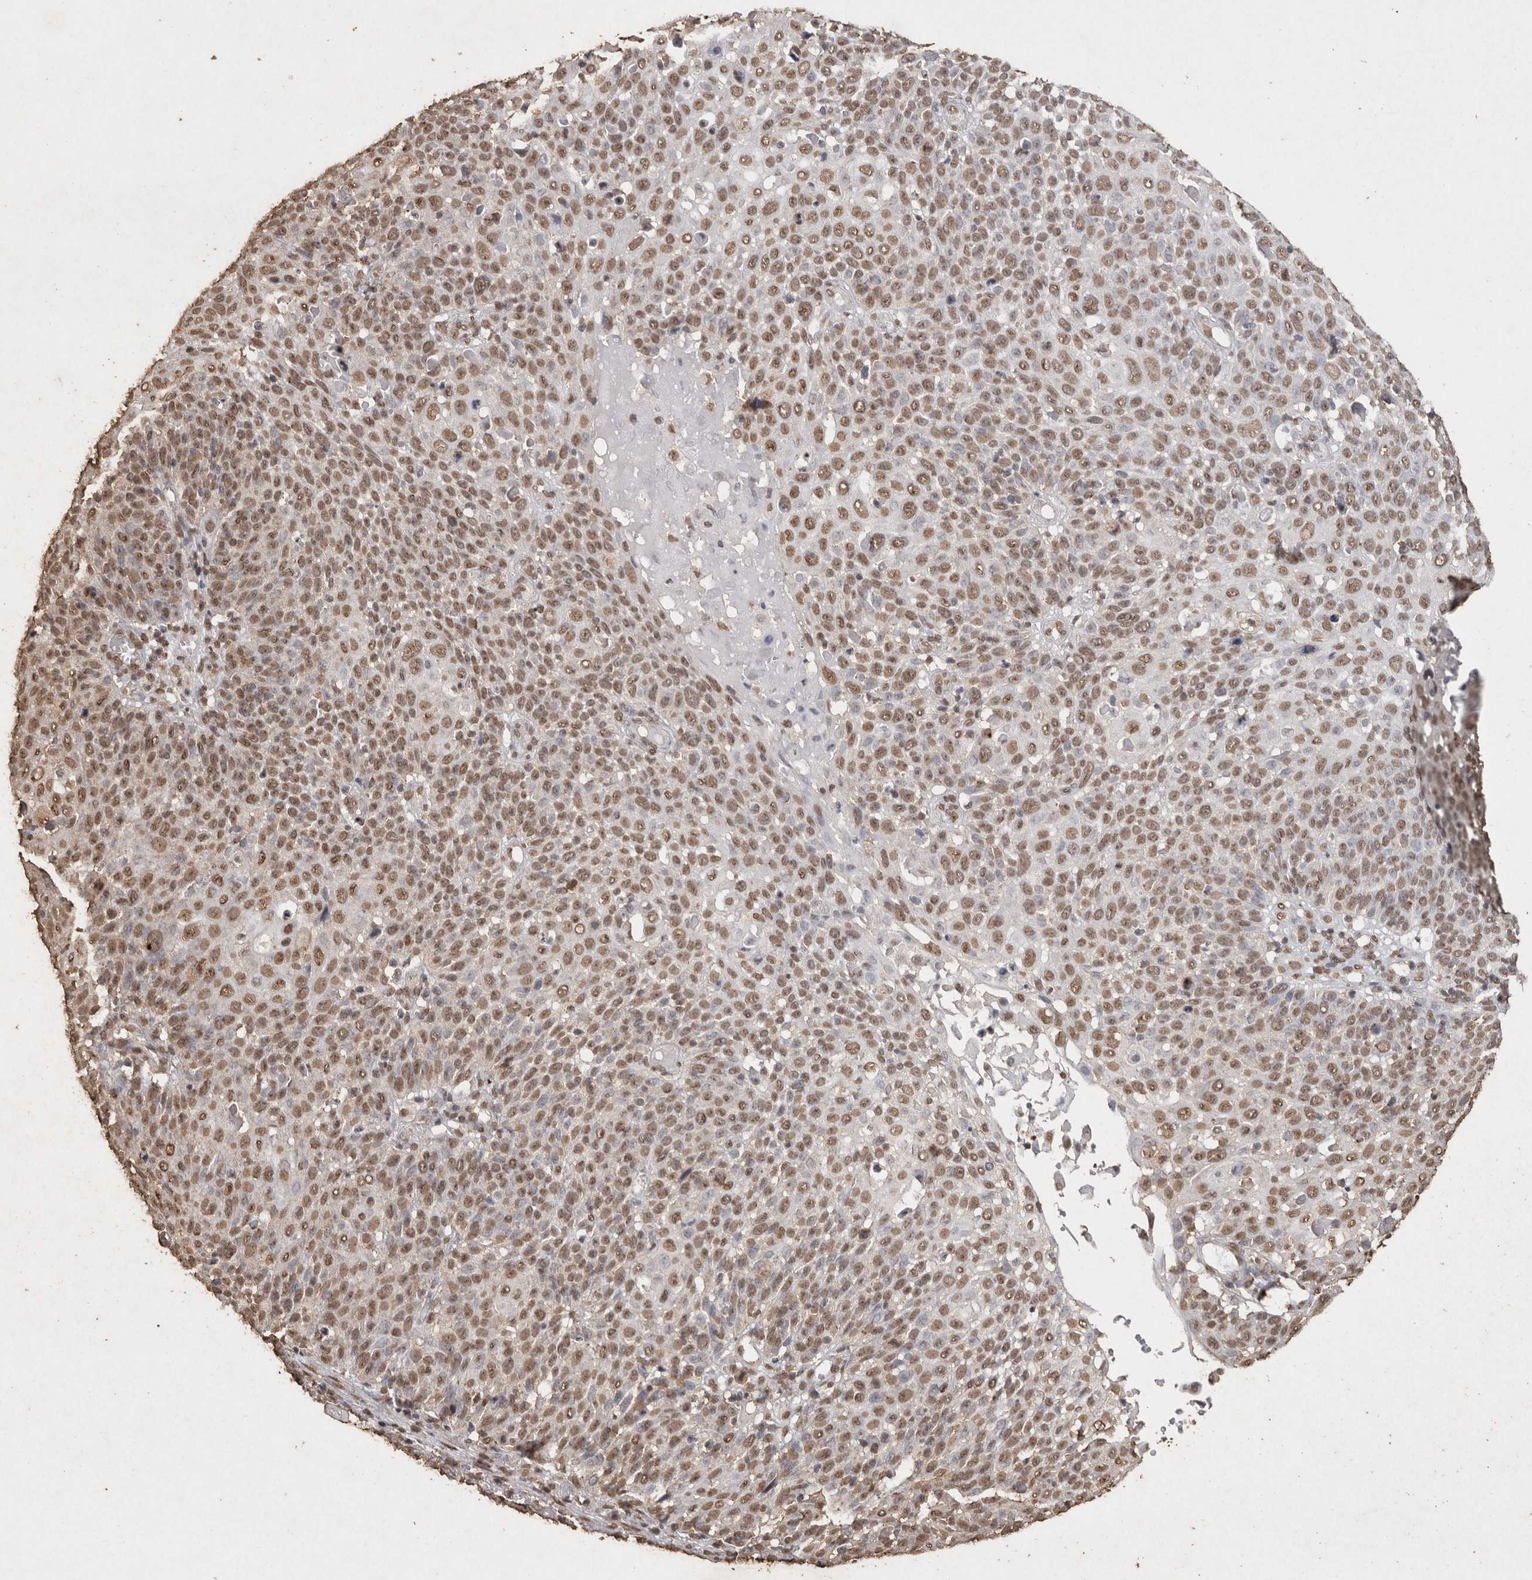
{"staining": {"intensity": "moderate", "quantity": ">75%", "location": "nuclear"}, "tissue": "cervical cancer", "cell_type": "Tumor cells", "image_type": "cancer", "snomed": [{"axis": "morphology", "description": "Squamous cell carcinoma, NOS"}, {"axis": "topography", "description": "Cervix"}], "caption": "The photomicrograph exhibits immunohistochemical staining of cervical cancer. There is moderate nuclear staining is seen in approximately >75% of tumor cells.", "gene": "FSTL3", "patient": {"sex": "female", "age": 74}}